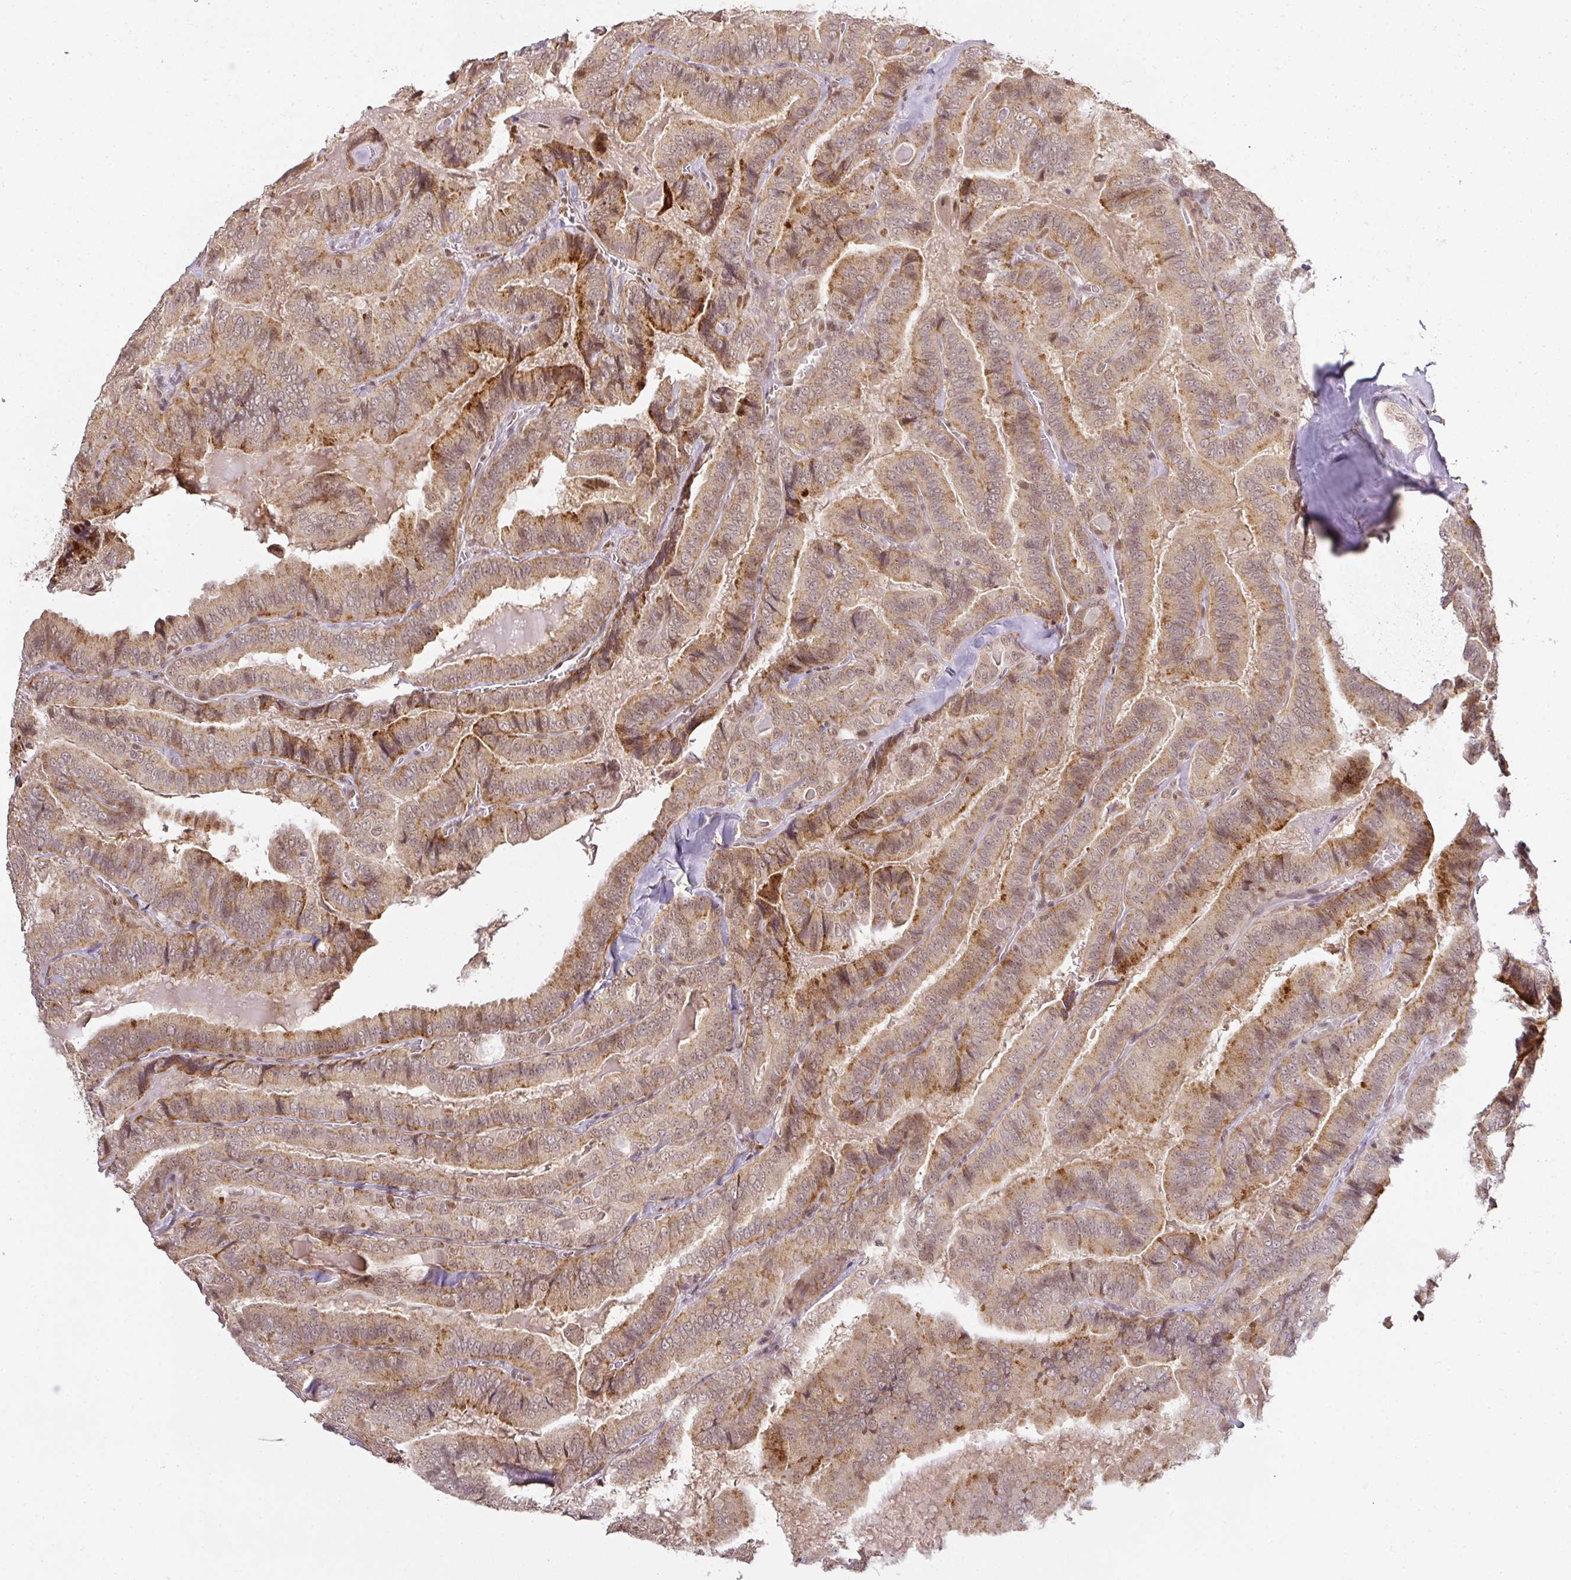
{"staining": {"intensity": "moderate", "quantity": ">75%", "location": "cytoplasmic/membranous,nuclear"}, "tissue": "thyroid cancer", "cell_type": "Tumor cells", "image_type": "cancer", "snomed": [{"axis": "morphology", "description": "Papillary adenocarcinoma, NOS"}, {"axis": "topography", "description": "Thyroid gland"}], "caption": "An IHC photomicrograph of neoplastic tissue is shown. Protein staining in brown labels moderate cytoplasmic/membranous and nuclear positivity in thyroid papillary adenocarcinoma within tumor cells. (Stains: DAB in brown, nuclei in blue, Microscopy: brightfield microscopy at high magnification).", "gene": "GPRIN2", "patient": {"sex": "male", "age": 61}}